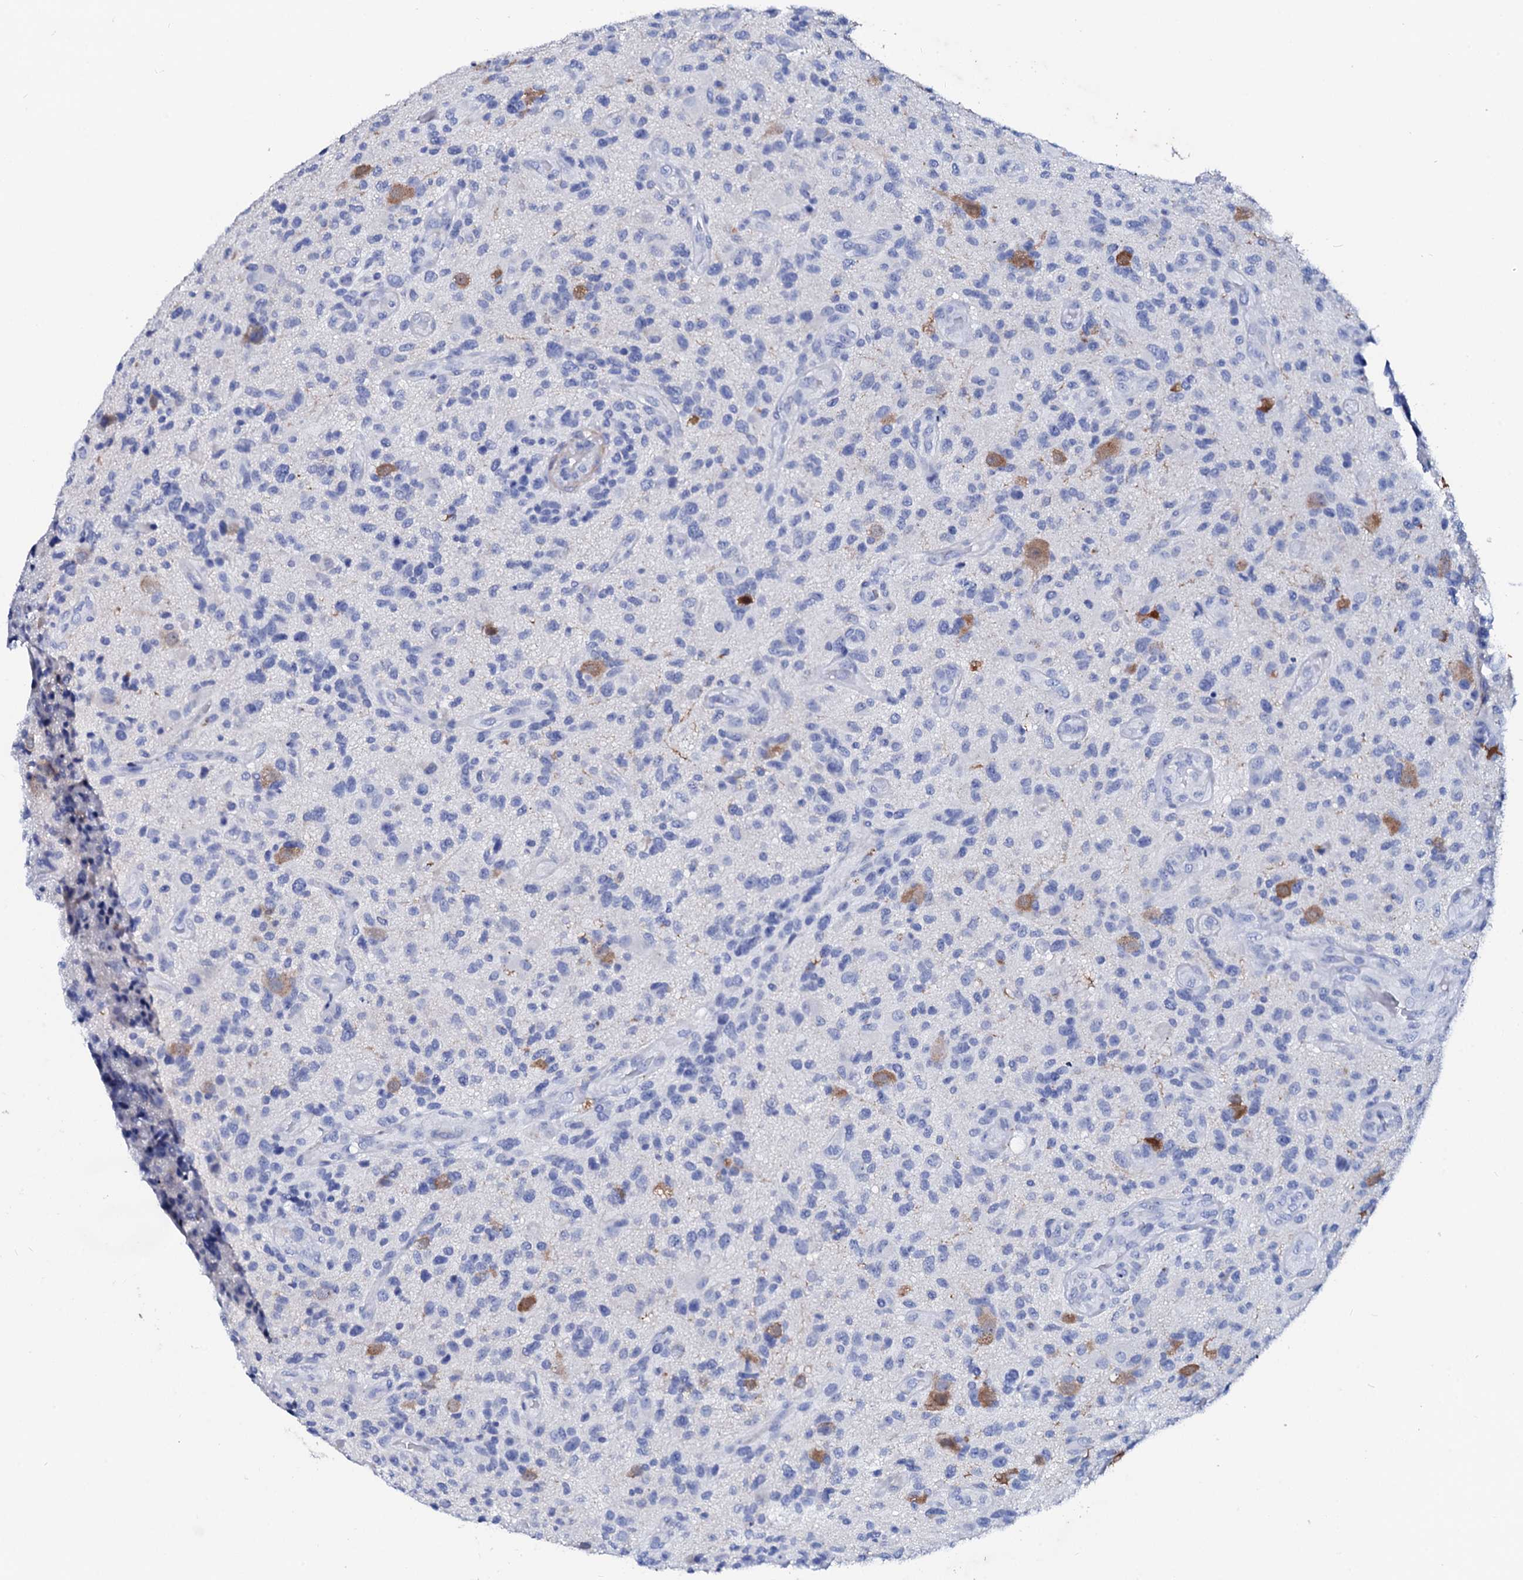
{"staining": {"intensity": "negative", "quantity": "none", "location": "none"}, "tissue": "glioma", "cell_type": "Tumor cells", "image_type": "cancer", "snomed": [{"axis": "morphology", "description": "Glioma, malignant, High grade"}, {"axis": "topography", "description": "Brain"}], "caption": "IHC image of neoplastic tissue: glioma stained with DAB (3,3'-diaminobenzidine) exhibits no significant protein staining in tumor cells.", "gene": "GLB1L3", "patient": {"sex": "male", "age": 47}}